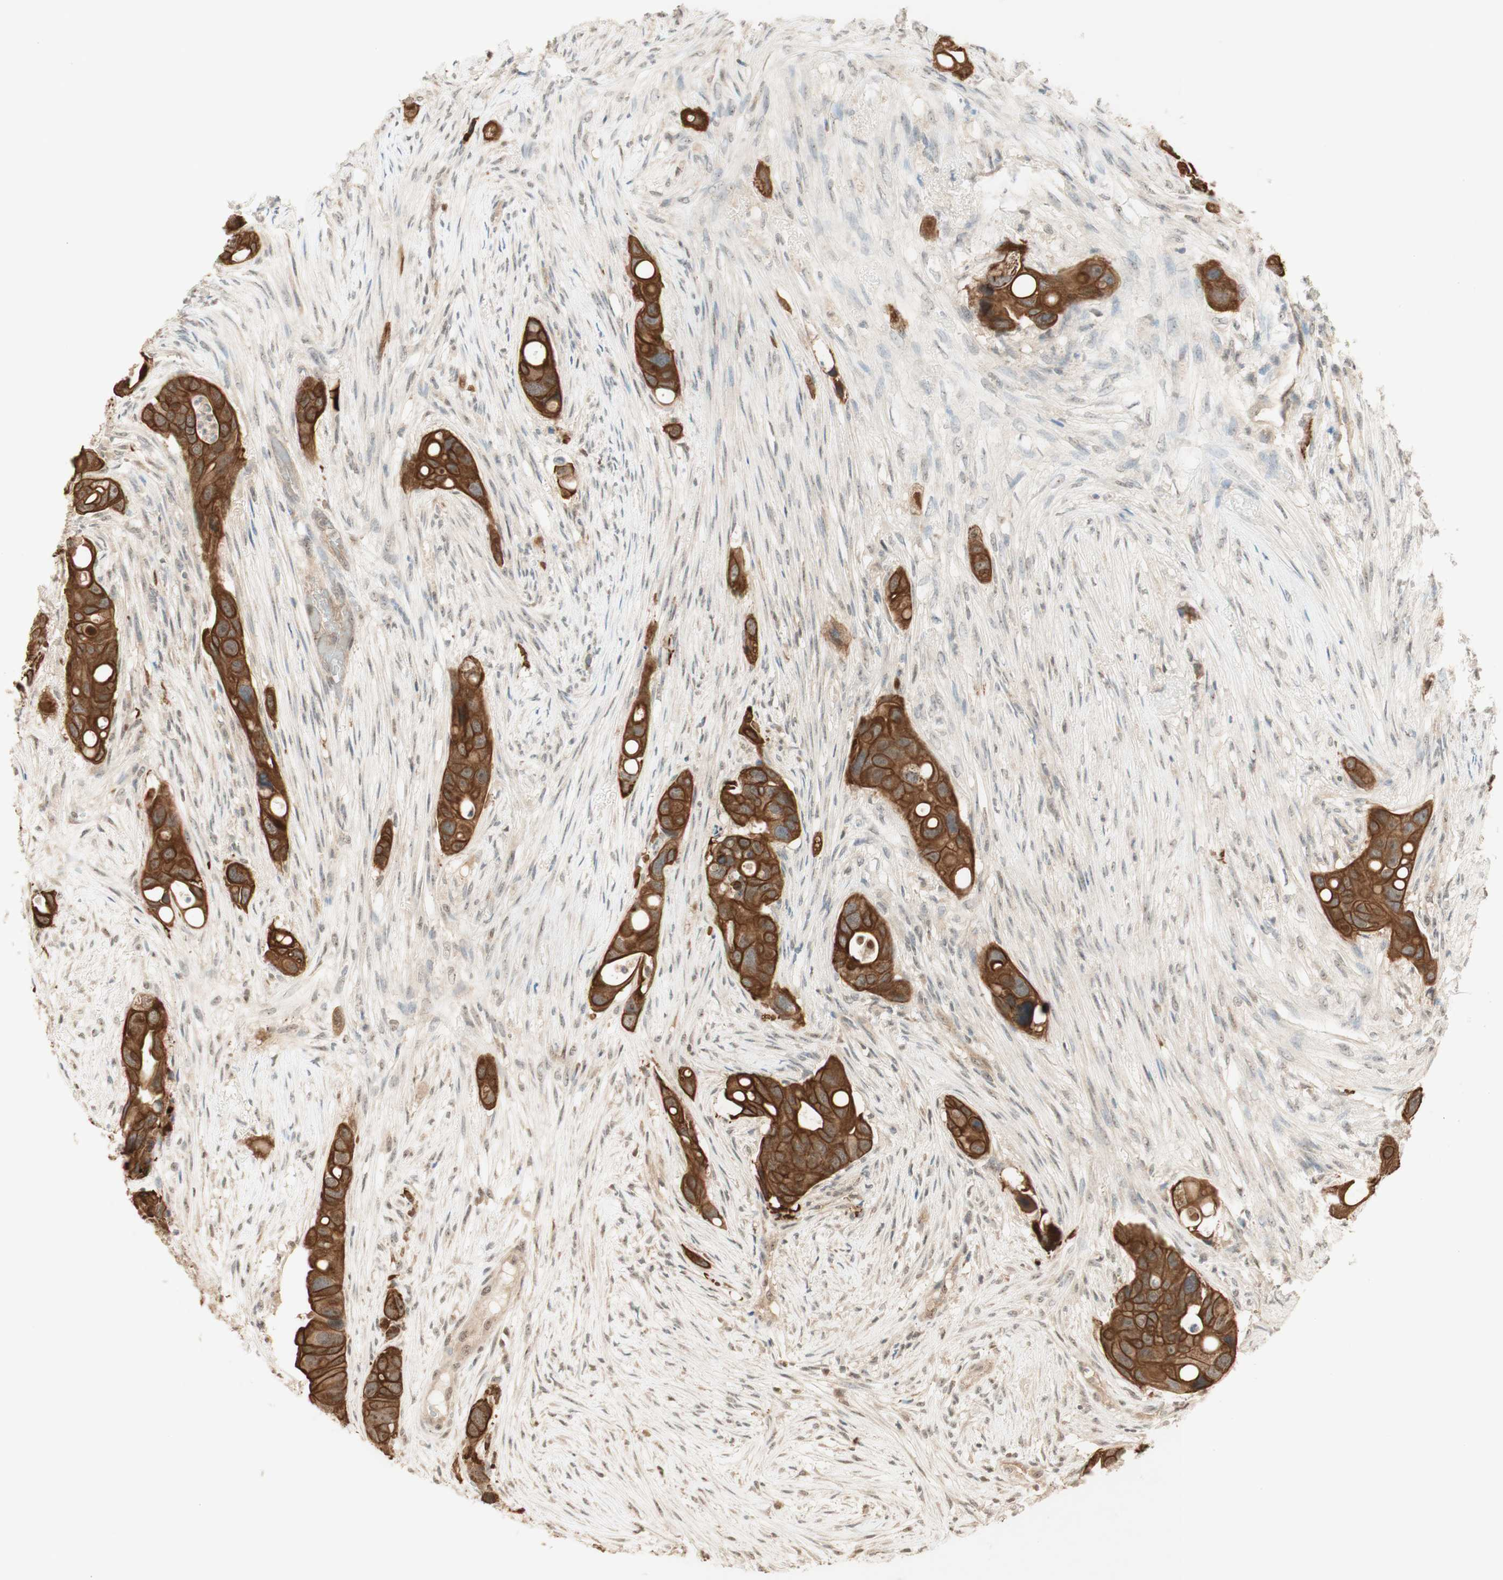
{"staining": {"intensity": "strong", "quantity": ">75%", "location": "cytoplasmic/membranous"}, "tissue": "colorectal cancer", "cell_type": "Tumor cells", "image_type": "cancer", "snomed": [{"axis": "morphology", "description": "Adenocarcinoma, NOS"}, {"axis": "topography", "description": "Colon"}], "caption": "Tumor cells reveal high levels of strong cytoplasmic/membranous expression in approximately >75% of cells in colorectal cancer.", "gene": "SPINT2", "patient": {"sex": "female", "age": 57}}